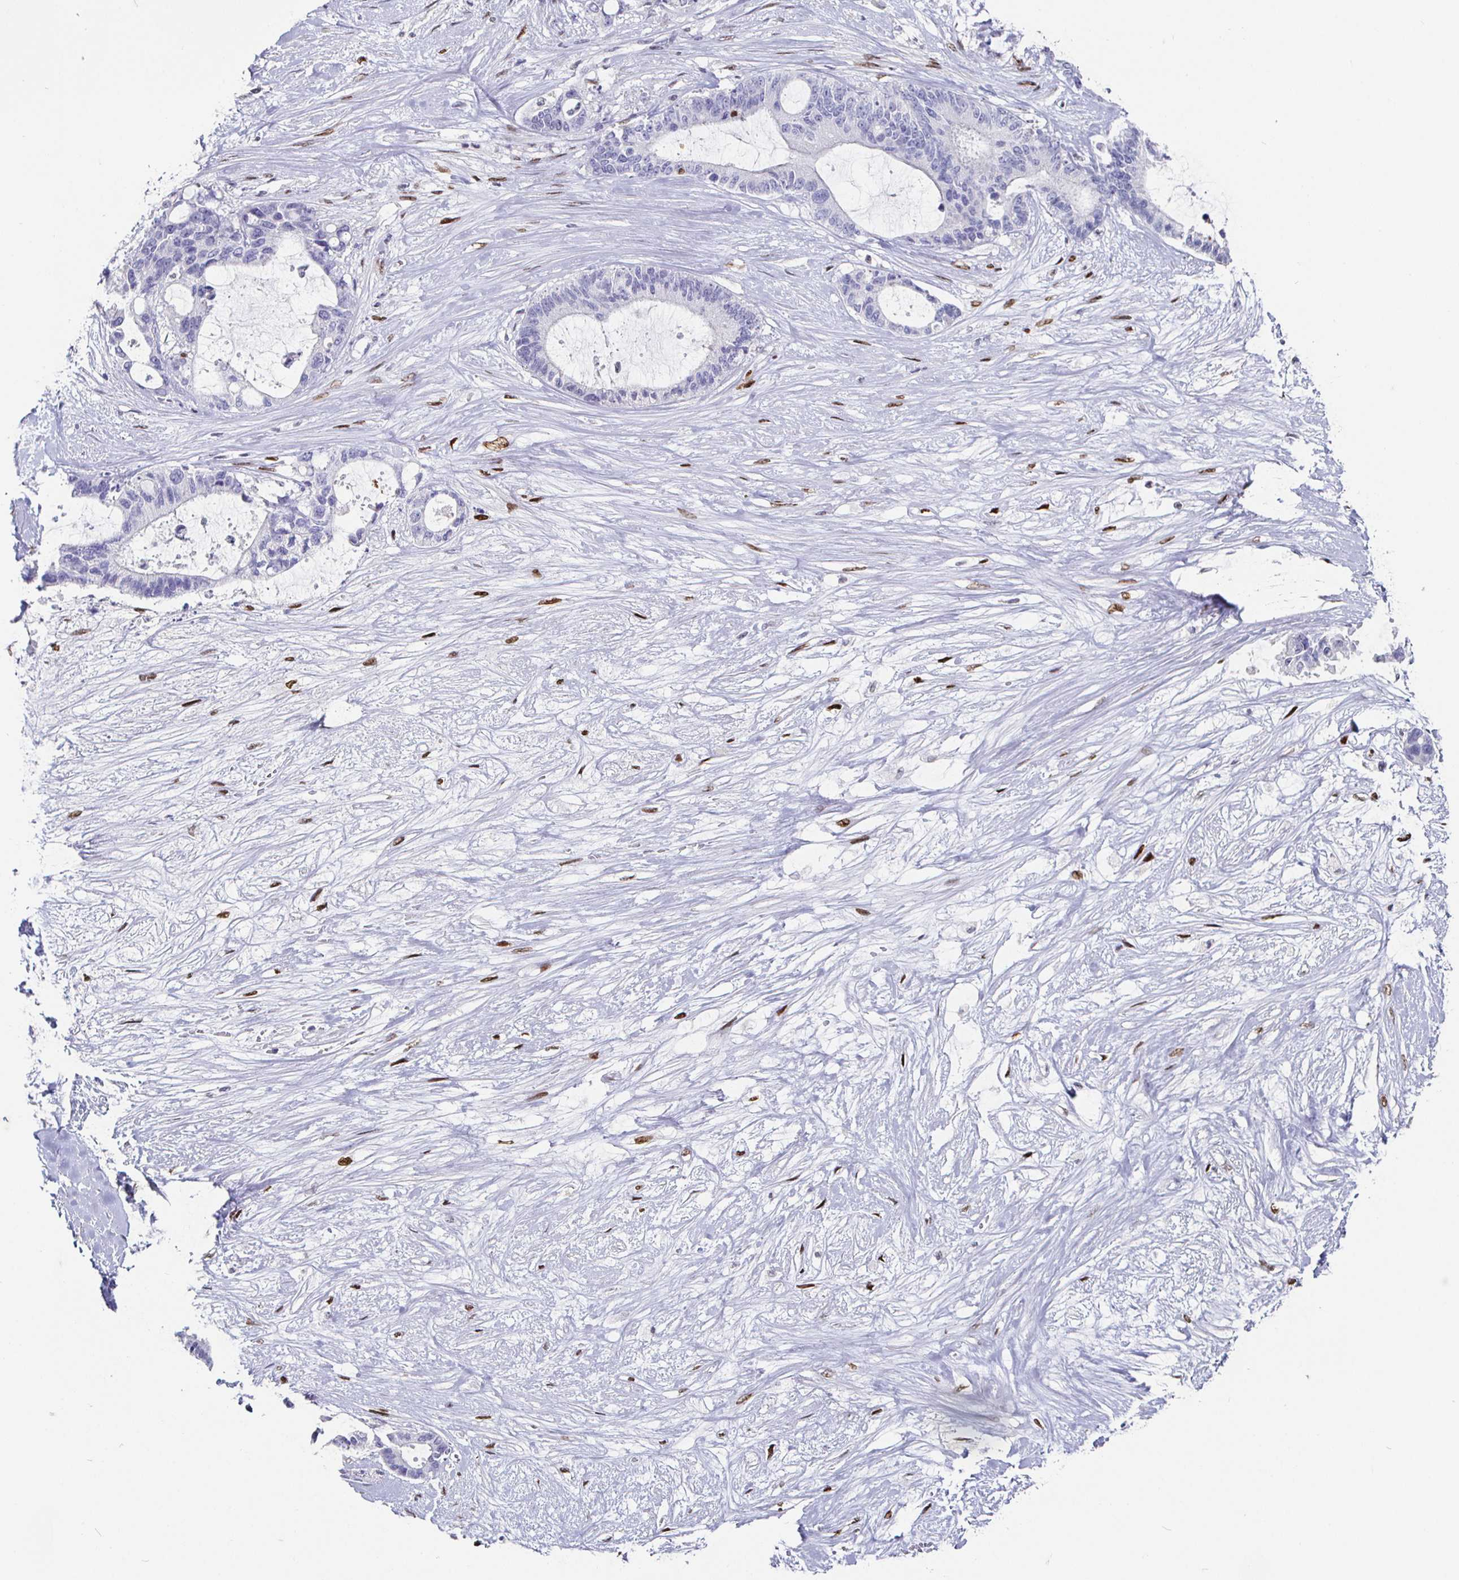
{"staining": {"intensity": "negative", "quantity": "none", "location": "none"}, "tissue": "liver cancer", "cell_type": "Tumor cells", "image_type": "cancer", "snomed": [{"axis": "morphology", "description": "Normal tissue, NOS"}, {"axis": "morphology", "description": "Cholangiocarcinoma"}, {"axis": "topography", "description": "Liver"}, {"axis": "topography", "description": "Peripheral nerve tissue"}], "caption": "The image displays no significant expression in tumor cells of liver cholangiocarcinoma.", "gene": "RUNX2", "patient": {"sex": "female", "age": 73}}